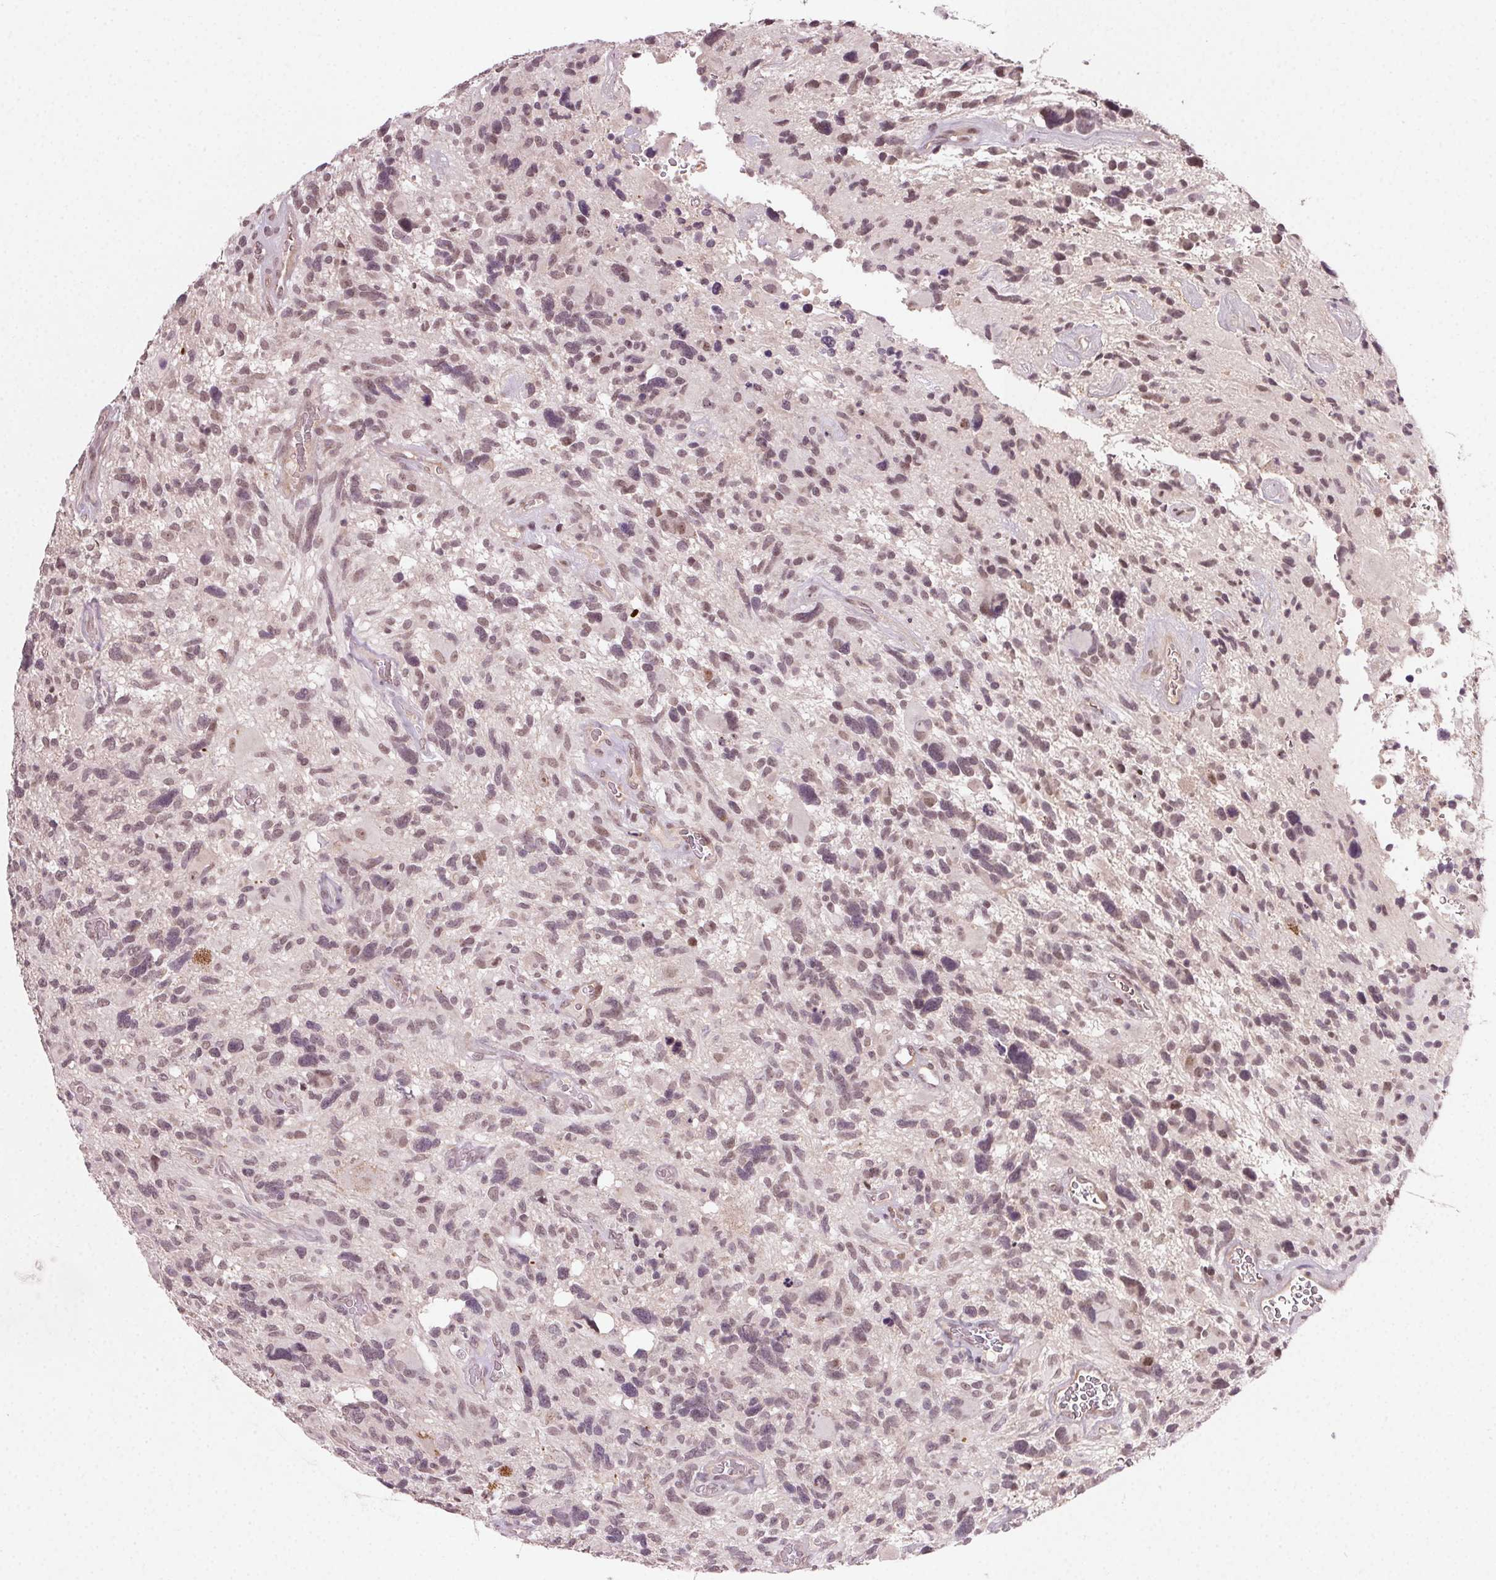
{"staining": {"intensity": "weak", "quantity": "25%-75%", "location": "nuclear"}, "tissue": "glioma", "cell_type": "Tumor cells", "image_type": "cancer", "snomed": [{"axis": "morphology", "description": "Glioma, malignant, High grade"}, {"axis": "topography", "description": "Brain"}], "caption": "Glioma stained for a protein (brown) displays weak nuclear positive positivity in approximately 25%-75% of tumor cells.", "gene": "TUB", "patient": {"sex": "male", "age": 49}}